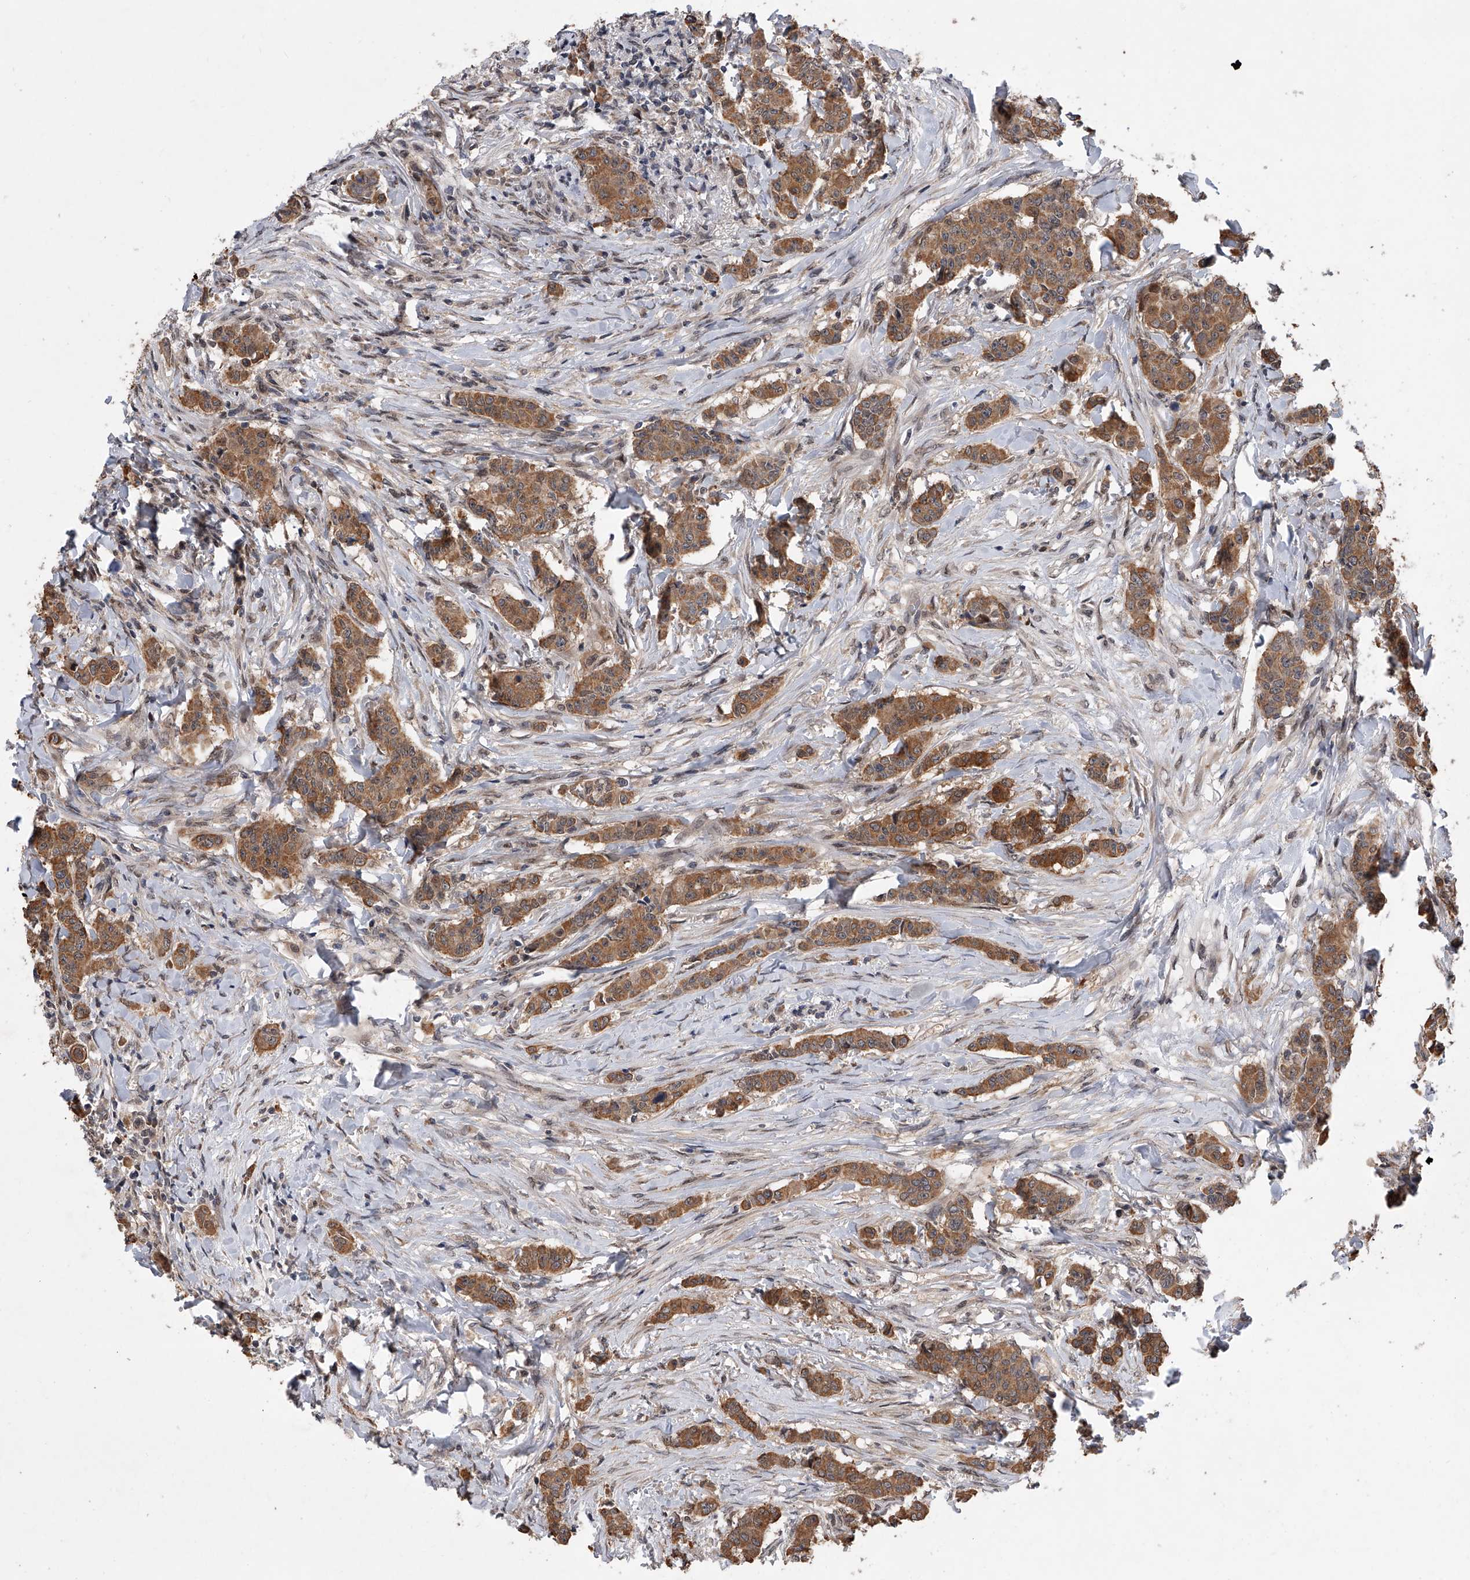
{"staining": {"intensity": "moderate", "quantity": ">75%", "location": "cytoplasmic/membranous"}, "tissue": "breast cancer", "cell_type": "Tumor cells", "image_type": "cancer", "snomed": [{"axis": "morphology", "description": "Duct carcinoma"}, {"axis": "topography", "description": "Breast"}], "caption": "Protein analysis of infiltrating ductal carcinoma (breast) tissue reveals moderate cytoplasmic/membranous expression in about >75% of tumor cells.", "gene": "BHLHE23", "patient": {"sex": "female", "age": 40}}